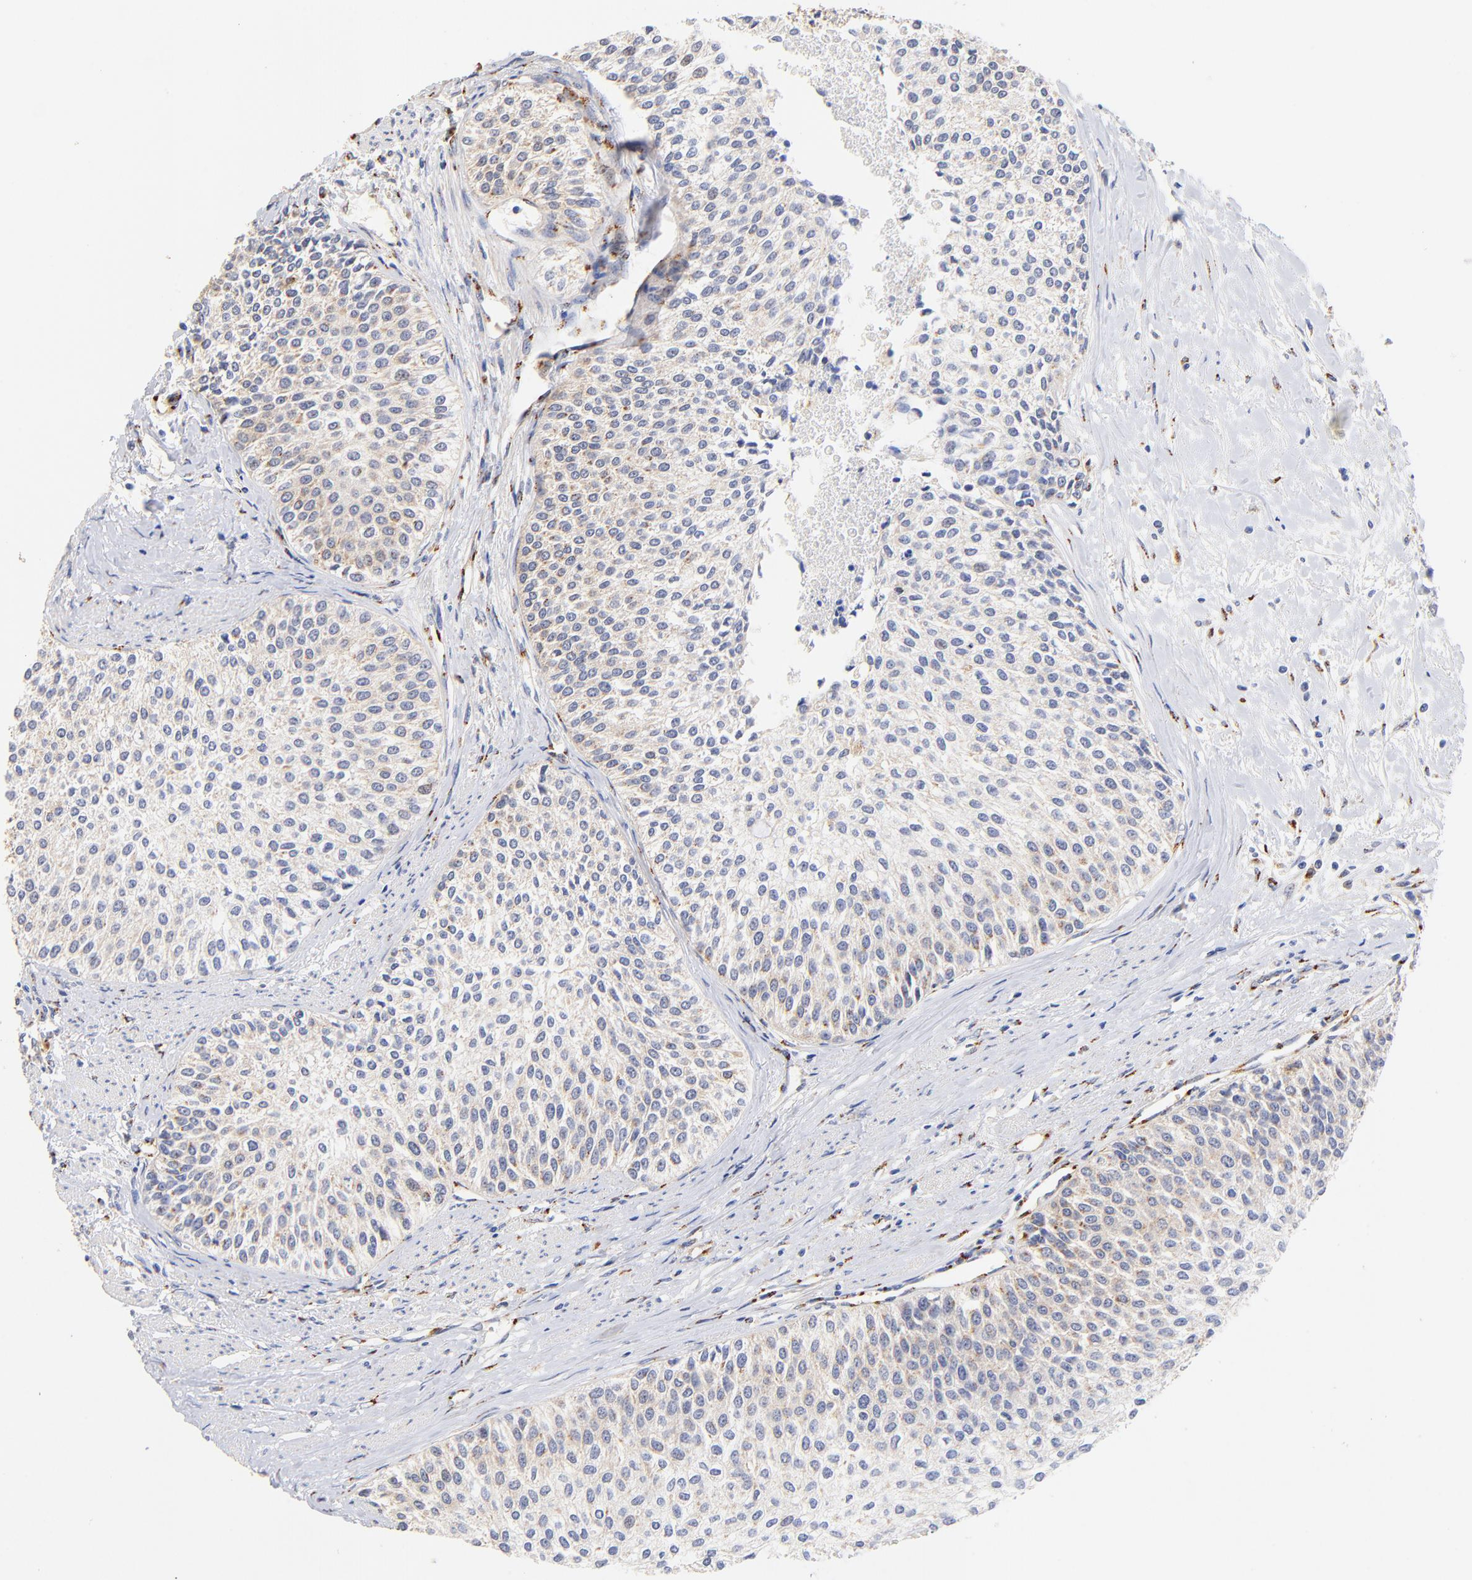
{"staining": {"intensity": "negative", "quantity": "none", "location": "none"}, "tissue": "urothelial cancer", "cell_type": "Tumor cells", "image_type": "cancer", "snomed": [{"axis": "morphology", "description": "Urothelial carcinoma, Low grade"}, {"axis": "topography", "description": "Urinary bladder"}], "caption": "IHC of low-grade urothelial carcinoma shows no expression in tumor cells.", "gene": "FMNL3", "patient": {"sex": "female", "age": 73}}